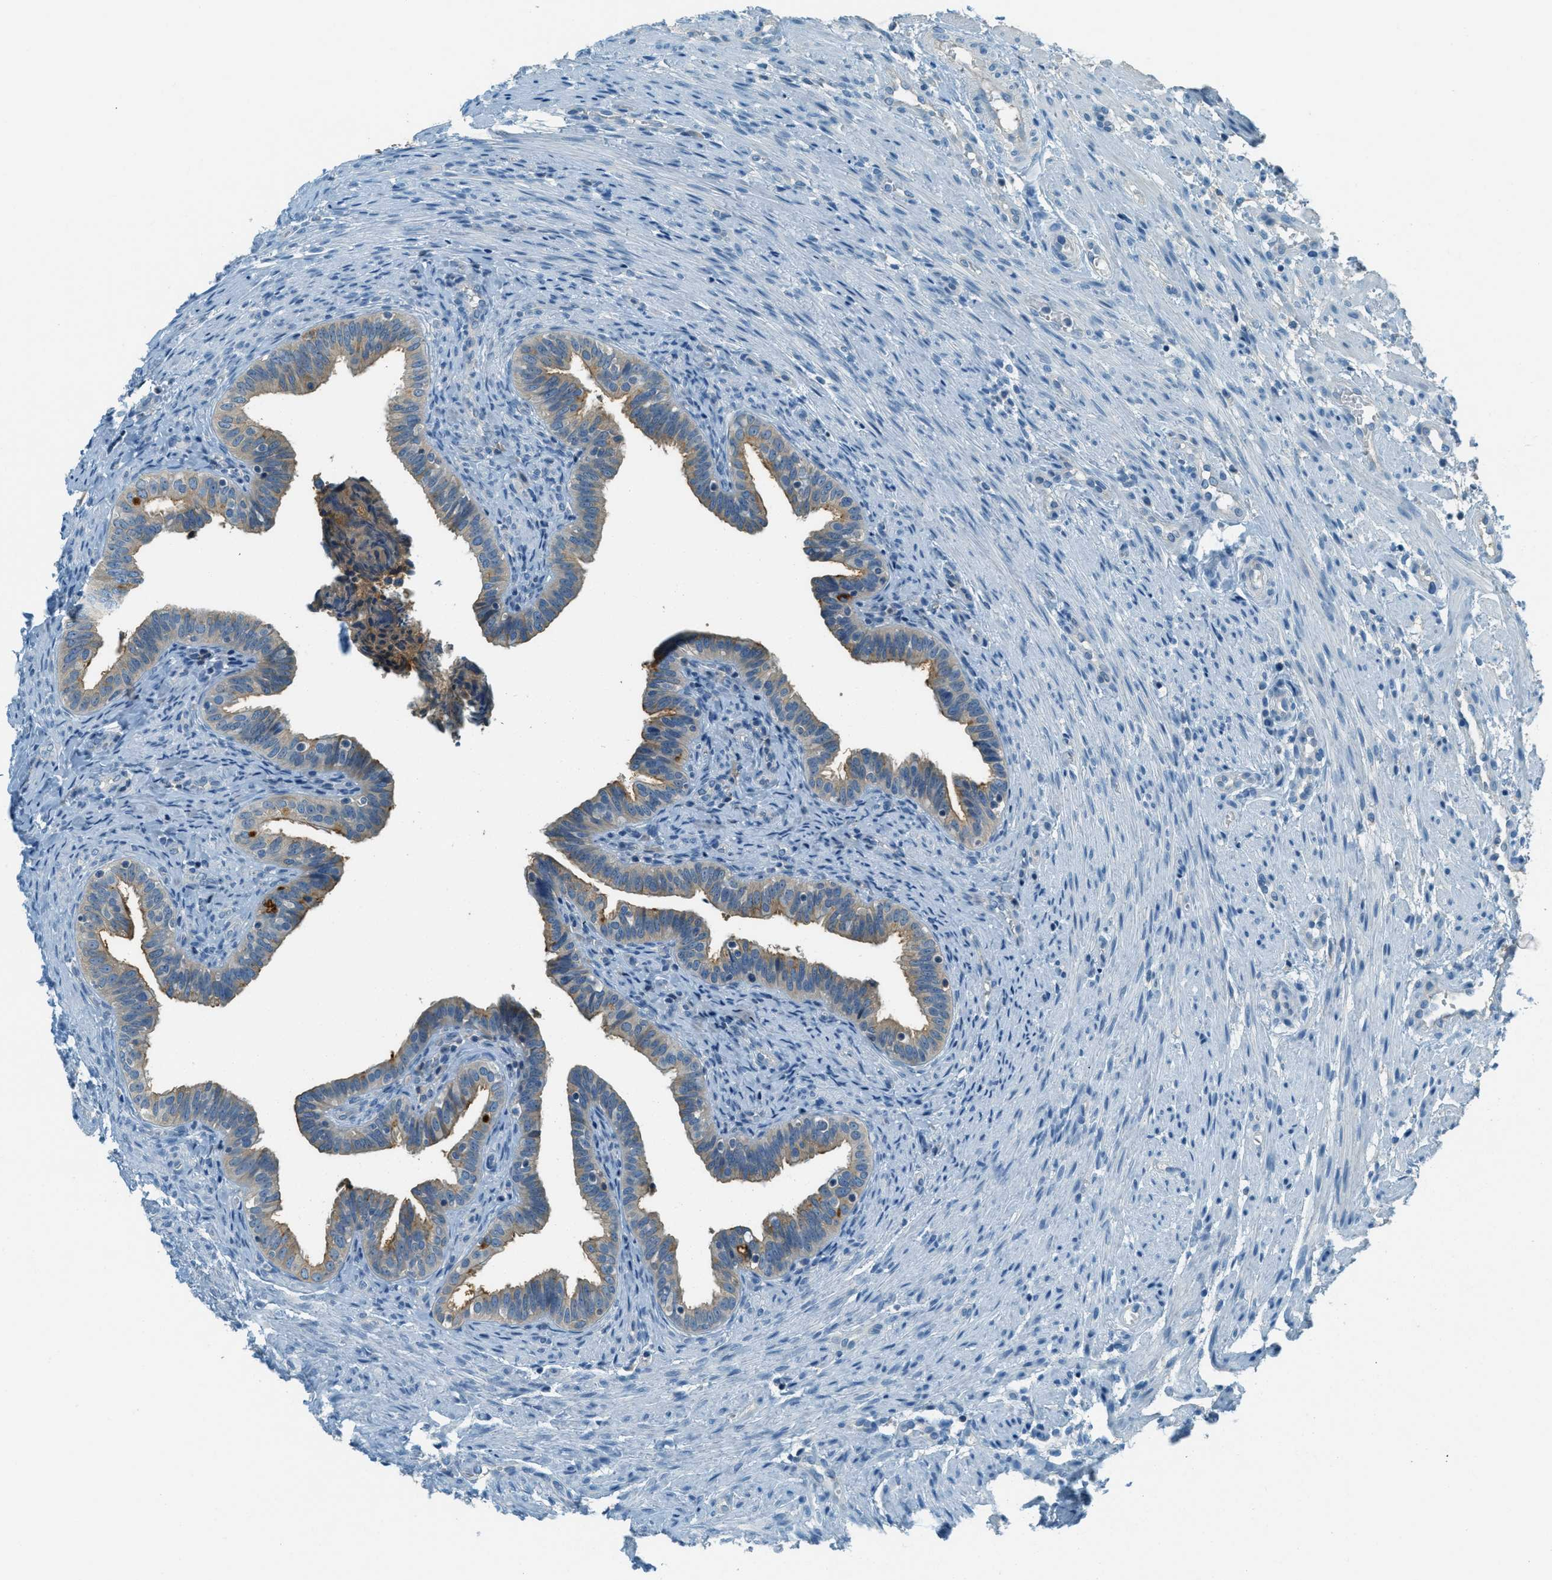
{"staining": {"intensity": "moderate", "quantity": ">75%", "location": "cytoplasmic/membranous"}, "tissue": "fallopian tube", "cell_type": "Glandular cells", "image_type": "normal", "snomed": [{"axis": "morphology", "description": "Normal tissue, NOS"}, {"axis": "topography", "description": "Fallopian tube"}, {"axis": "topography", "description": "Placenta"}], "caption": "DAB immunohistochemical staining of benign fallopian tube demonstrates moderate cytoplasmic/membranous protein expression in approximately >75% of glandular cells.", "gene": "MSLN", "patient": {"sex": "female", "age": 34}}